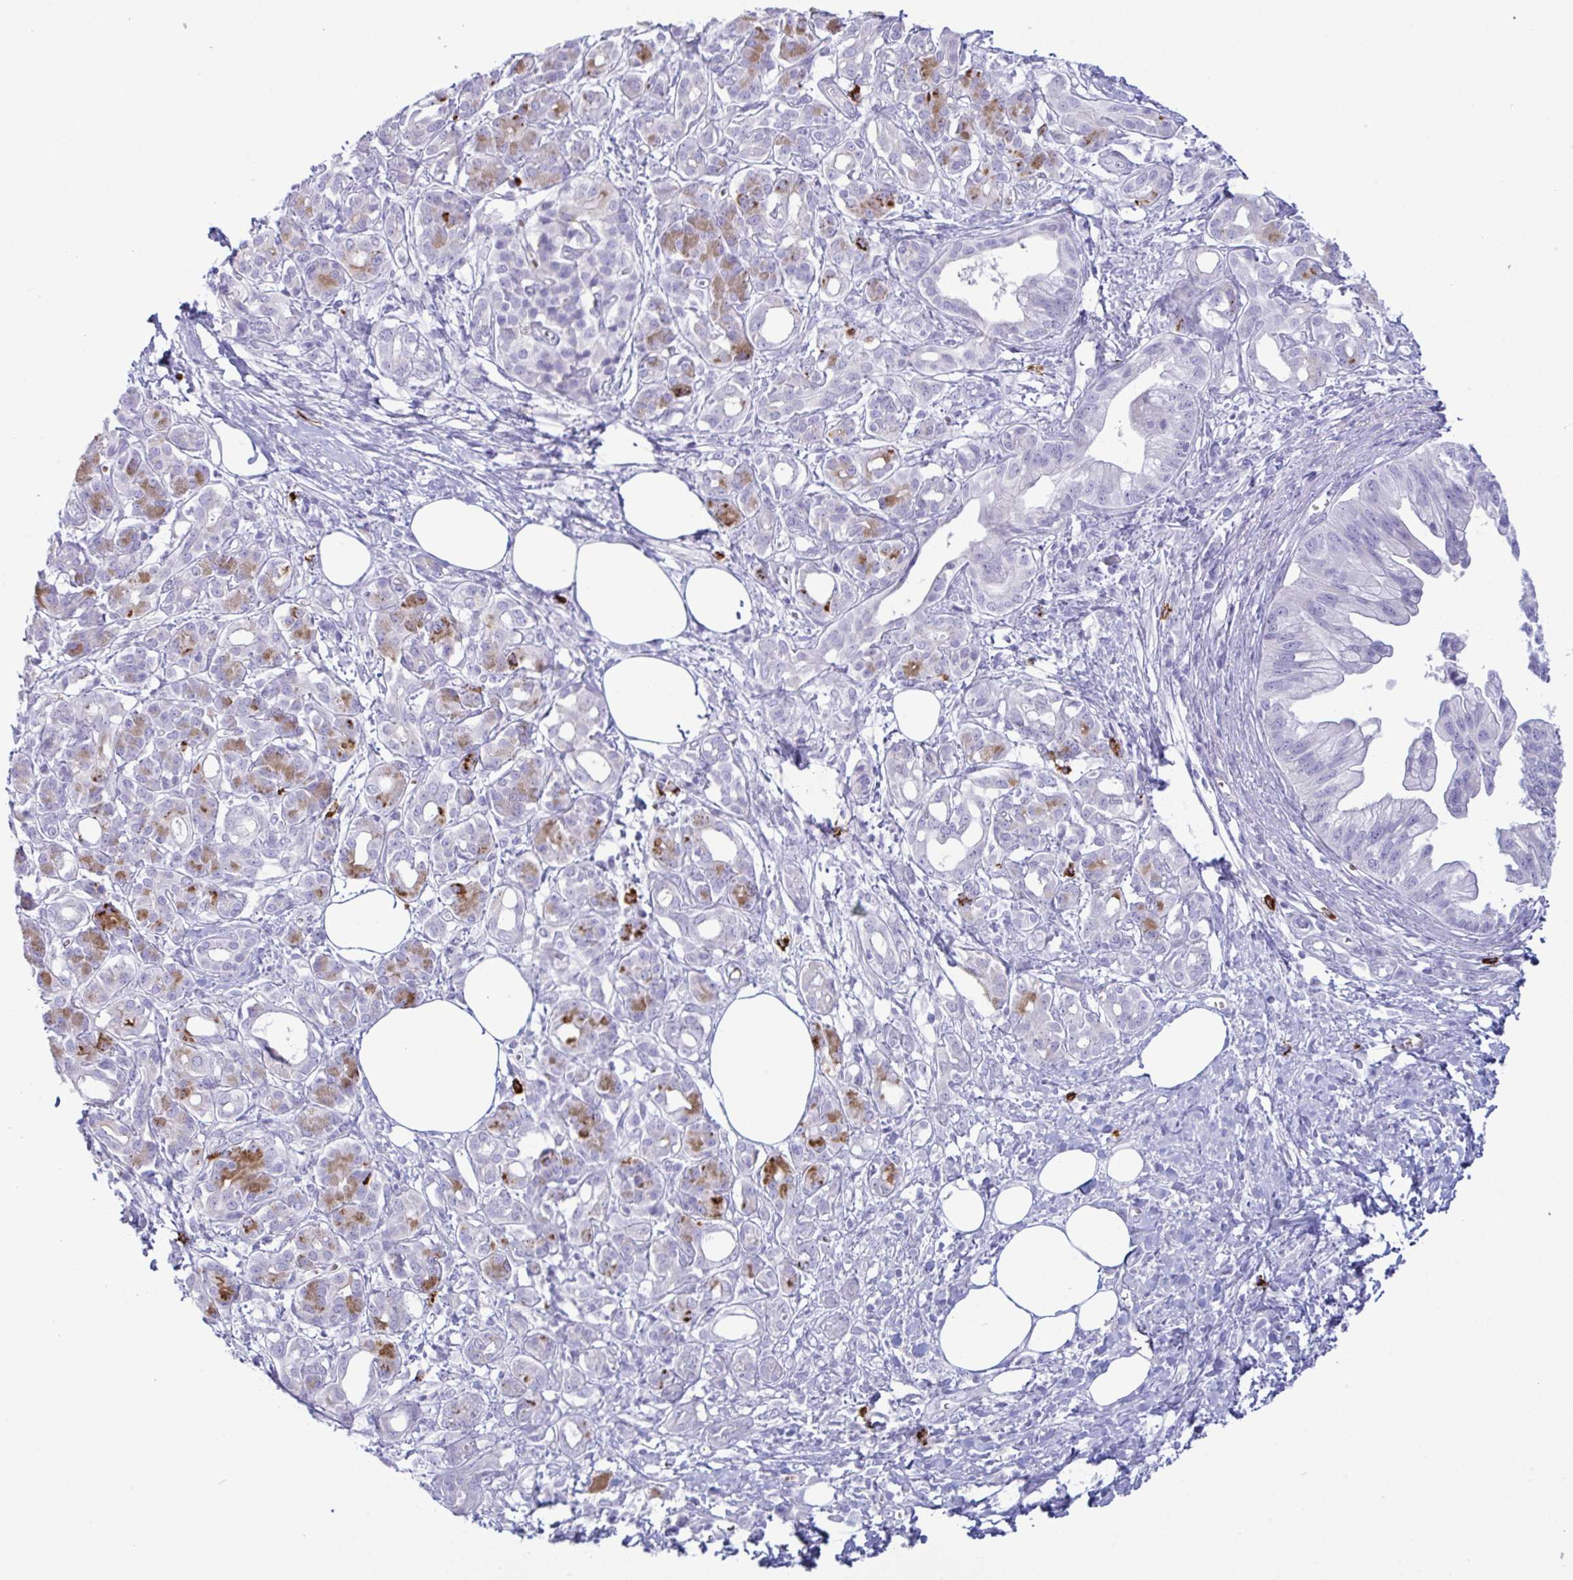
{"staining": {"intensity": "negative", "quantity": "none", "location": "none"}, "tissue": "pancreatic cancer", "cell_type": "Tumor cells", "image_type": "cancer", "snomed": [{"axis": "morphology", "description": "Adenocarcinoma, NOS"}, {"axis": "topography", "description": "Pancreas"}], "caption": "Tumor cells are negative for protein expression in human pancreatic cancer (adenocarcinoma).", "gene": "ZNF684", "patient": {"sex": "female", "age": 73}}